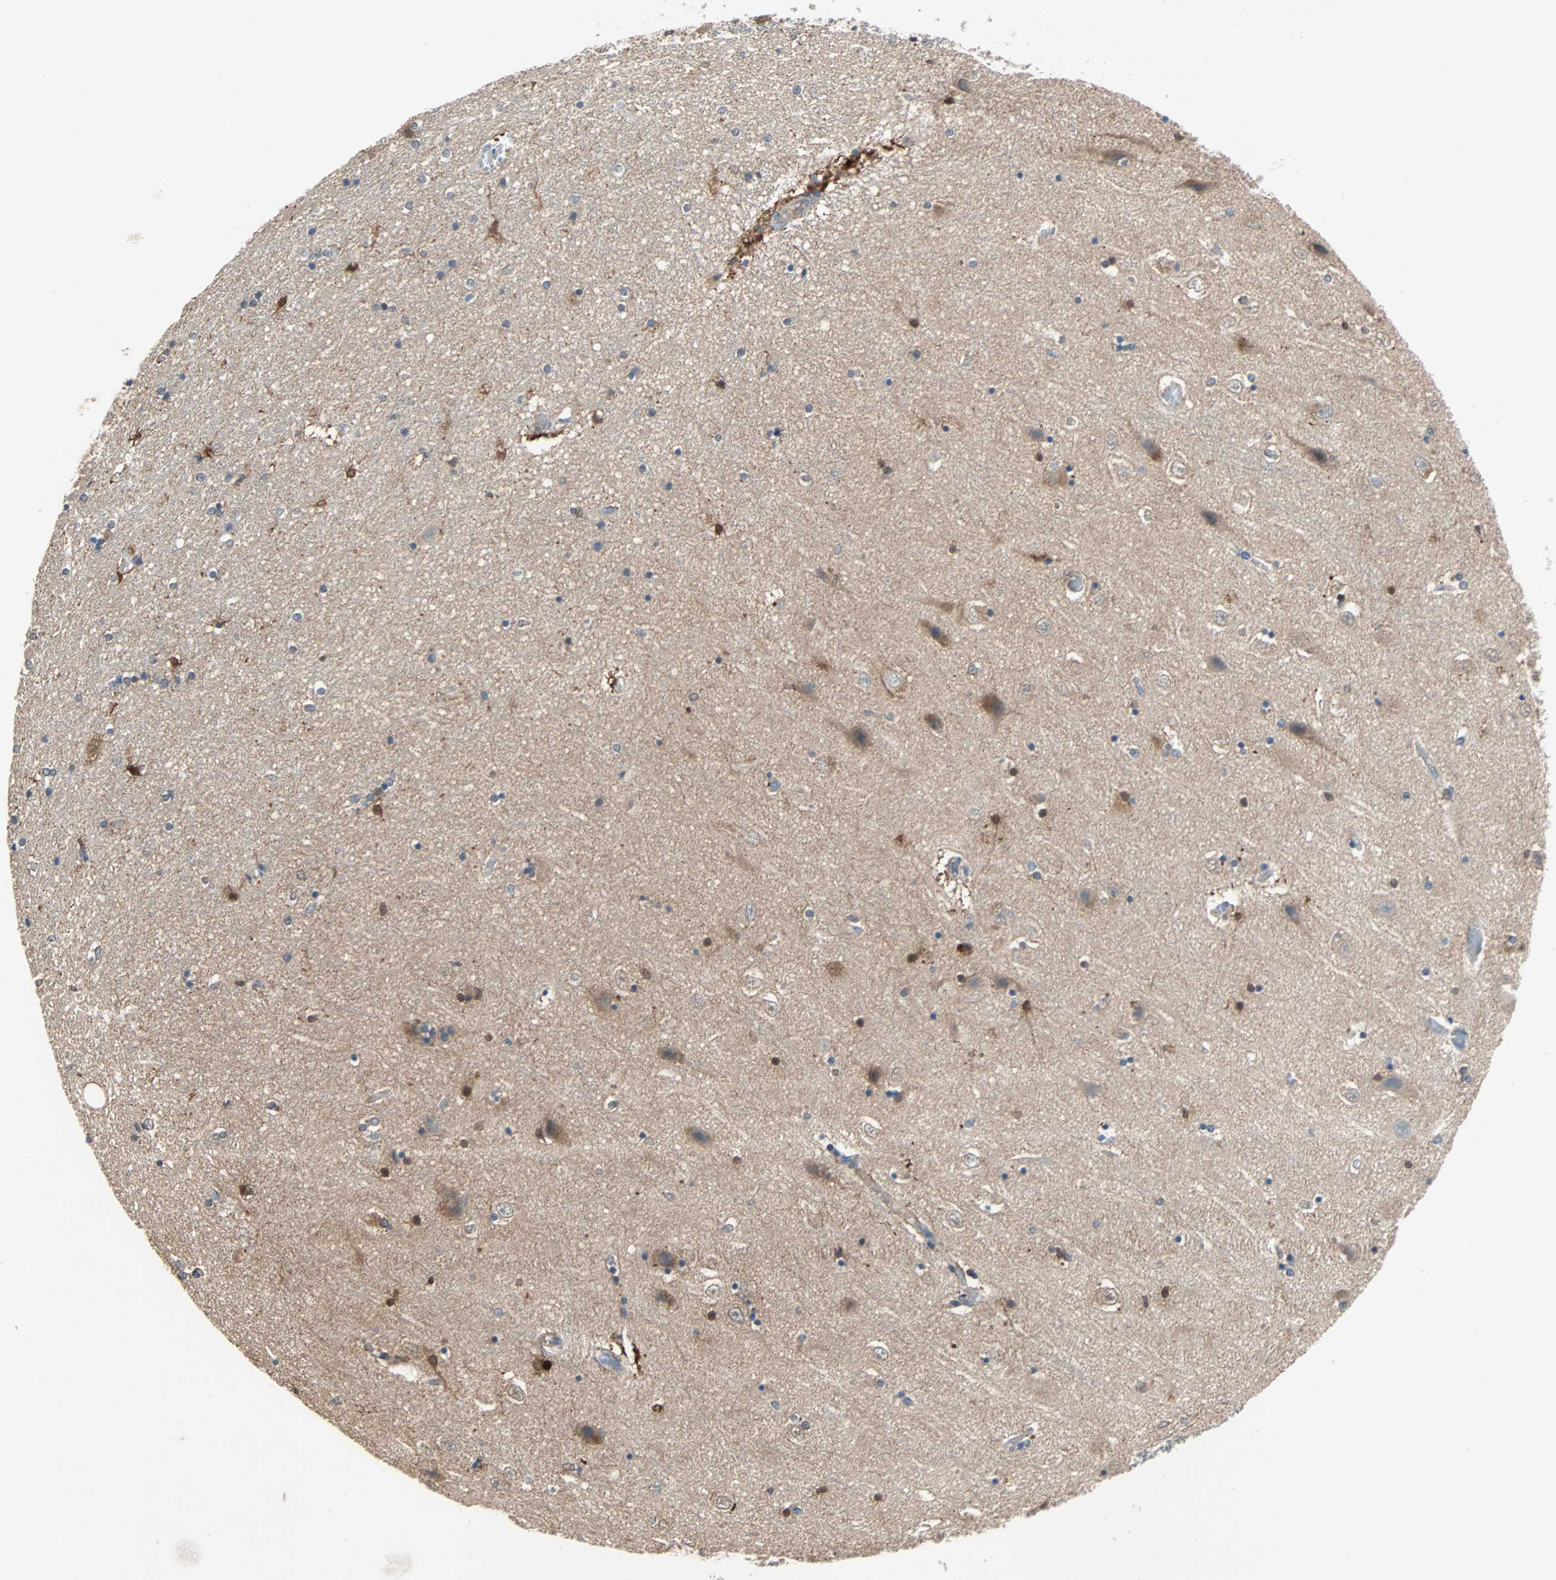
{"staining": {"intensity": "moderate", "quantity": "<25%", "location": "cytoplasmic/membranous,nuclear"}, "tissue": "hippocampus", "cell_type": "Glial cells", "image_type": "normal", "snomed": [{"axis": "morphology", "description": "Normal tissue, NOS"}, {"axis": "topography", "description": "Hippocampus"}], "caption": "Protein expression analysis of benign hippocampus displays moderate cytoplasmic/membranous,nuclear staining in about <25% of glial cells.", "gene": "TNFRSF12A", "patient": {"sex": "female", "age": 54}}